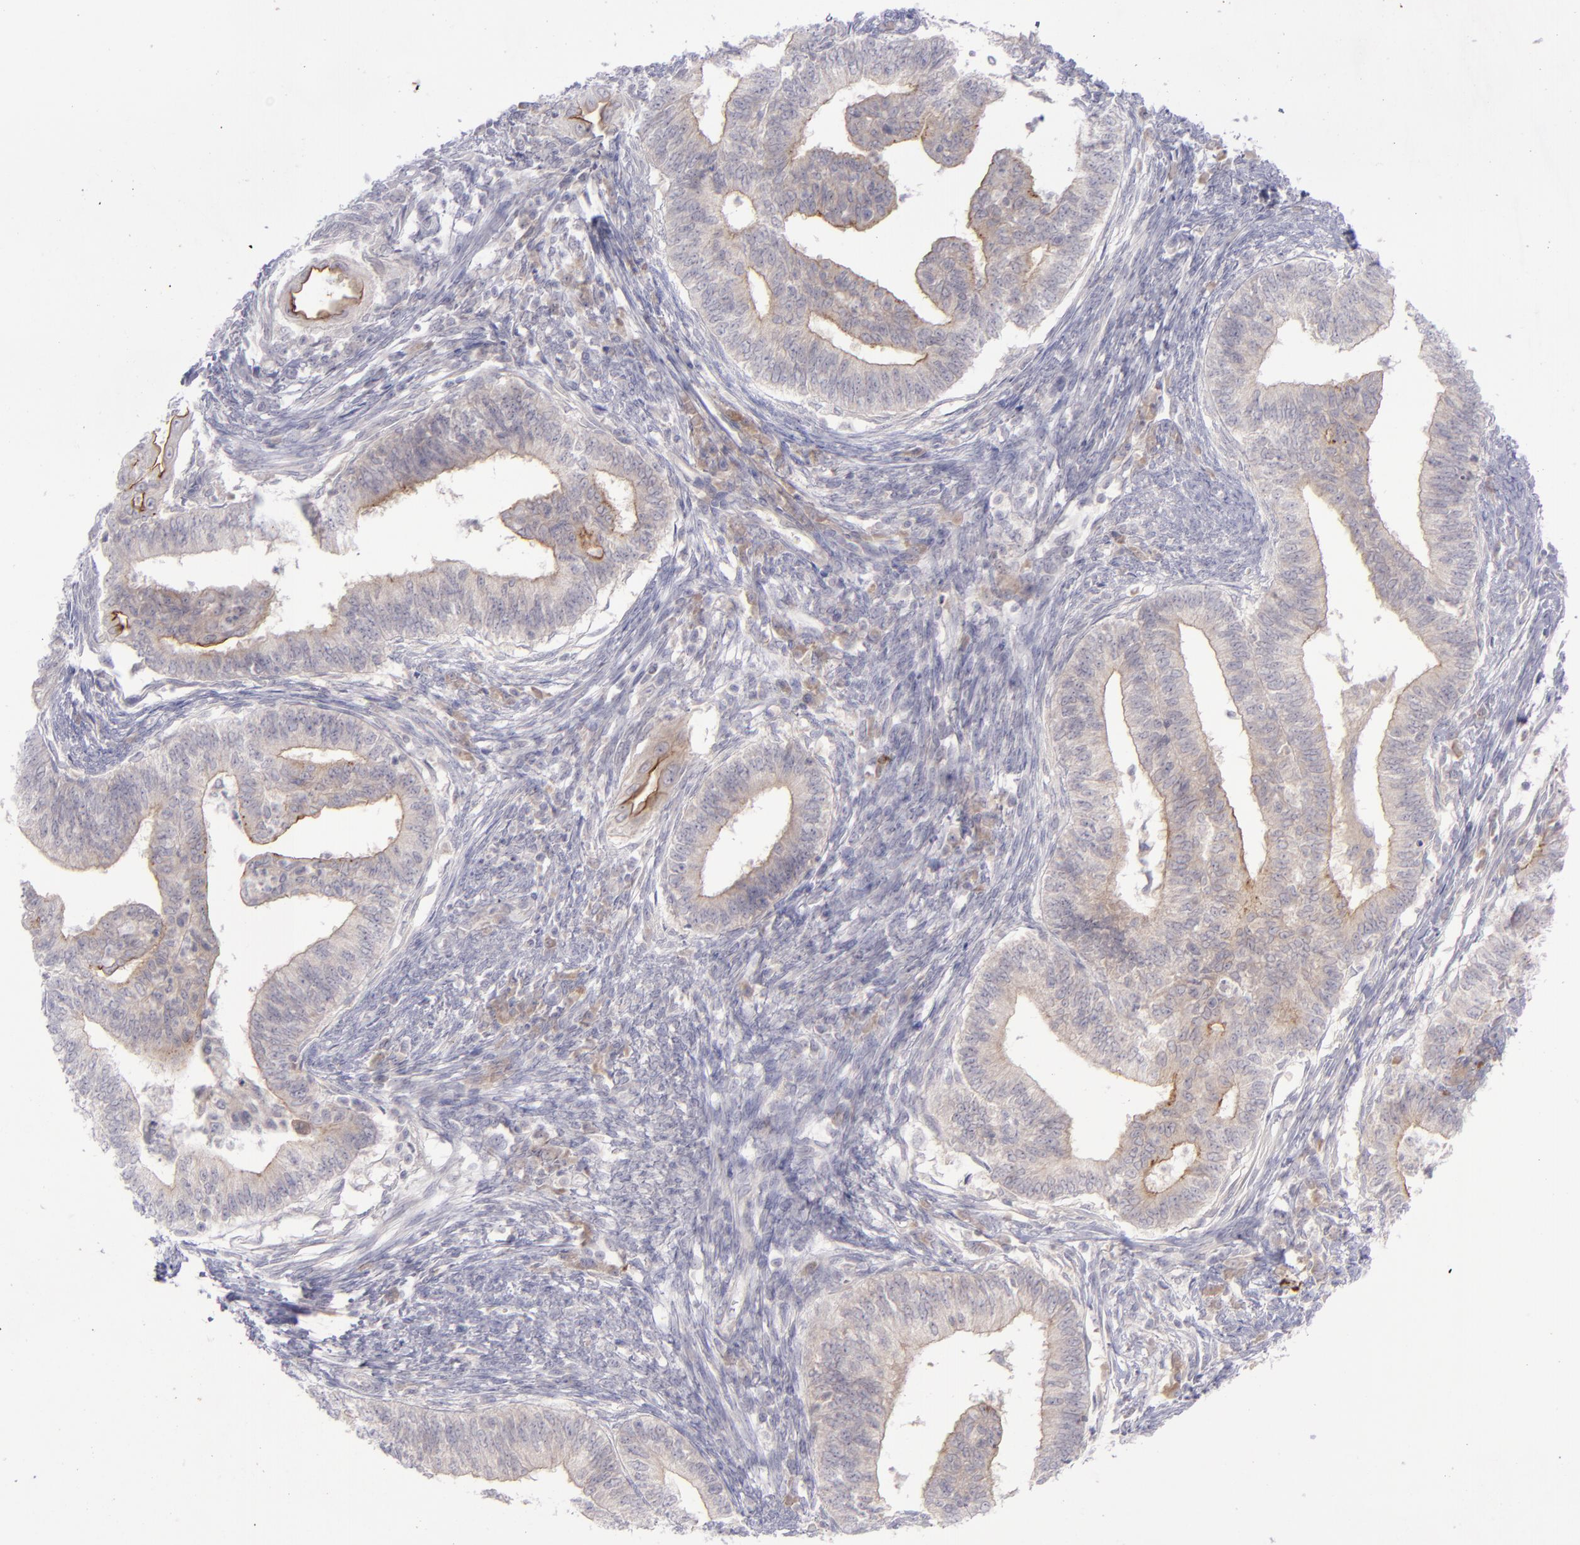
{"staining": {"intensity": "weak", "quantity": "25%-75%", "location": "cytoplasmic/membranous"}, "tissue": "endometrial cancer", "cell_type": "Tumor cells", "image_type": "cancer", "snomed": [{"axis": "morphology", "description": "Adenocarcinoma, NOS"}, {"axis": "topography", "description": "Endometrium"}], "caption": "Protein analysis of endometrial adenocarcinoma tissue shows weak cytoplasmic/membranous staining in approximately 25%-75% of tumor cells.", "gene": "EVPL", "patient": {"sex": "female", "age": 66}}